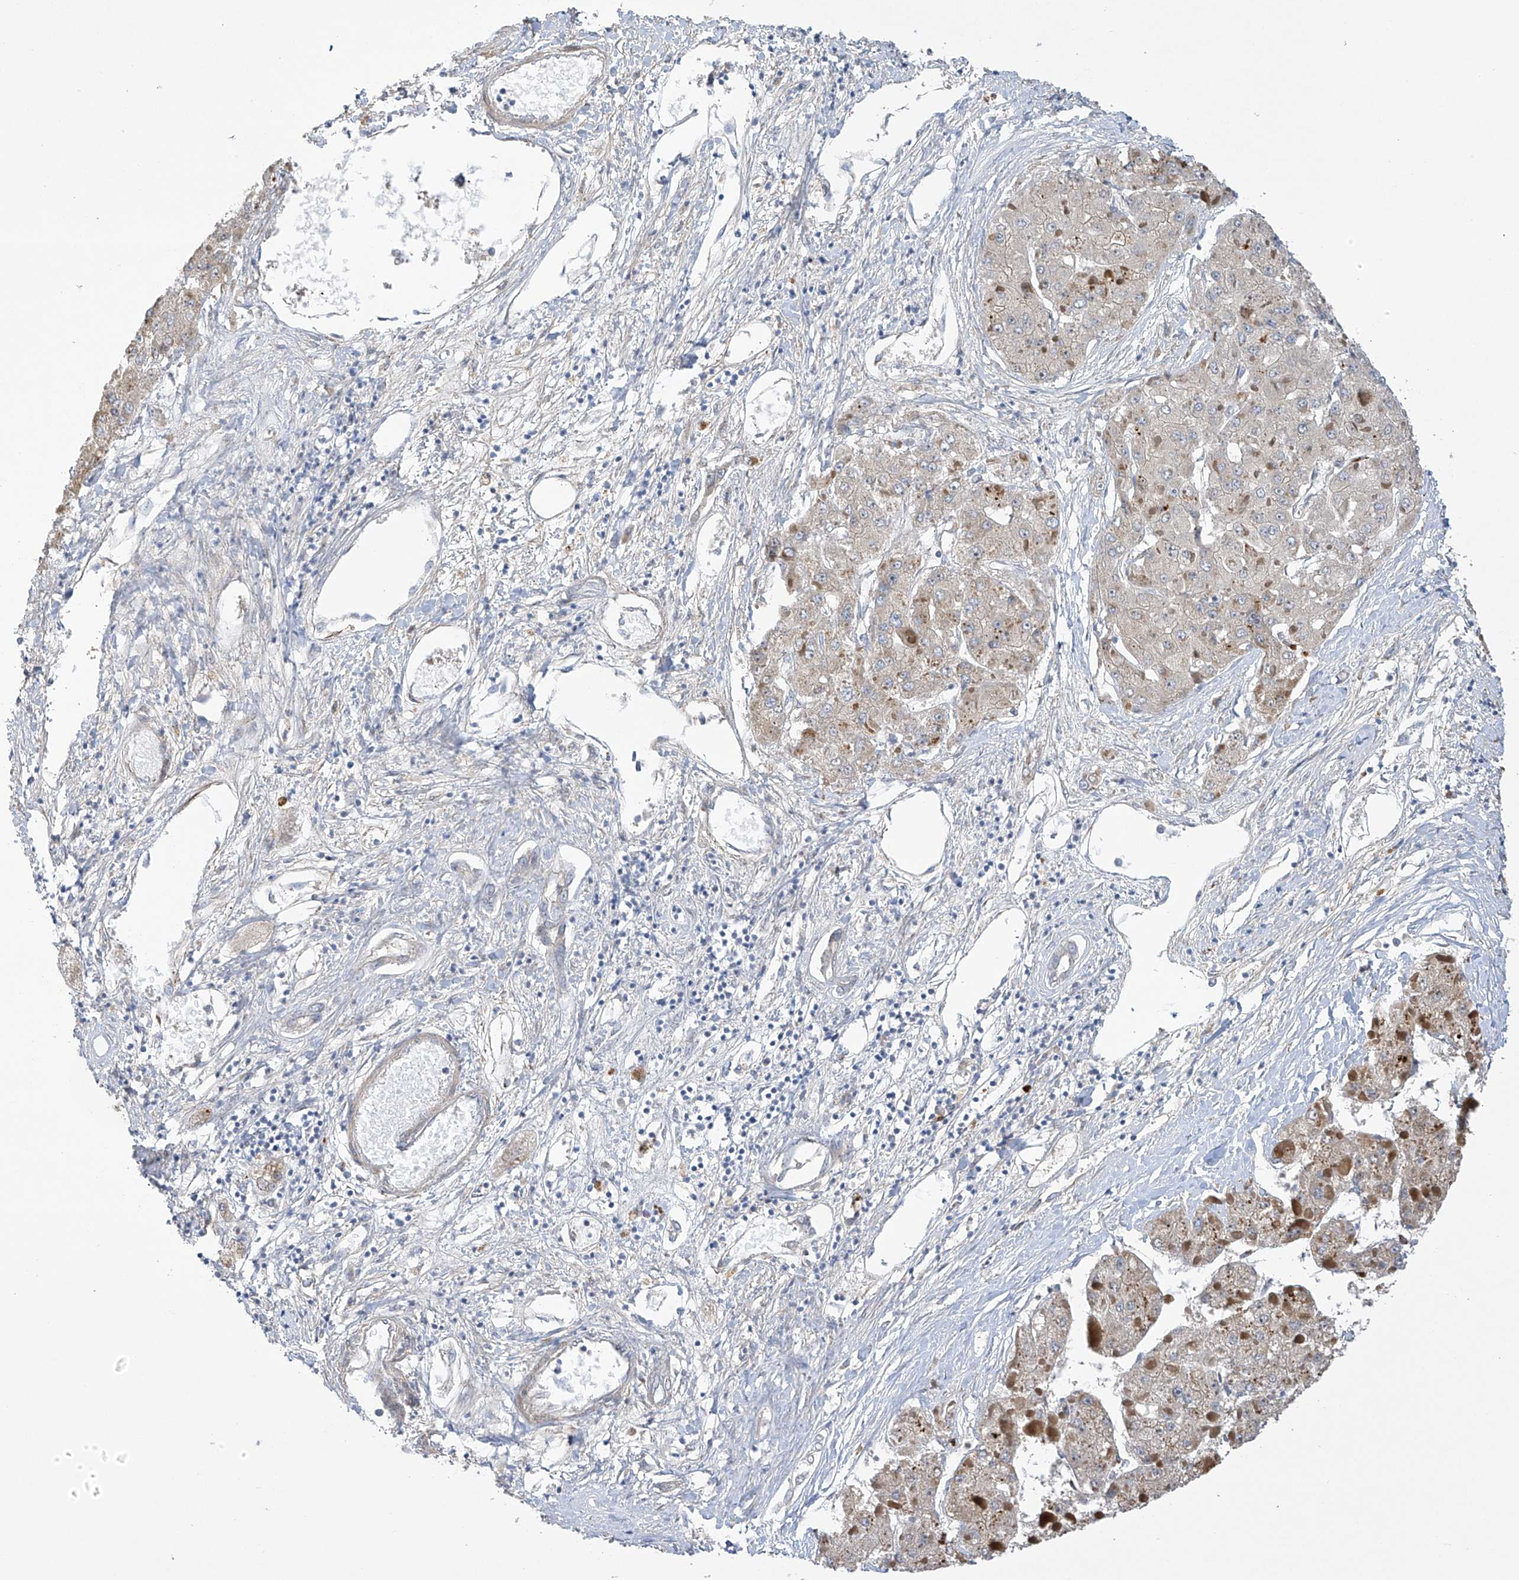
{"staining": {"intensity": "weak", "quantity": "<25%", "location": "cytoplasmic/membranous"}, "tissue": "liver cancer", "cell_type": "Tumor cells", "image_type": "cancer", "snomed": [{"axis": "morphology", "description": "Carcinoma, Hepatocellular, NOS"}, {"axis": "topography", "description": "Liver"}], "caption": "Immunohistochemistry photomicrograph of neoplastic tissue: human liver hepatocellular carcinoma stained with DAB (3,3'-diaminobenzidine) exhibits no significant protein staining in tumor cells.", "gene": "ZNF641", "patient": {"sex": "female", "age": 73}}